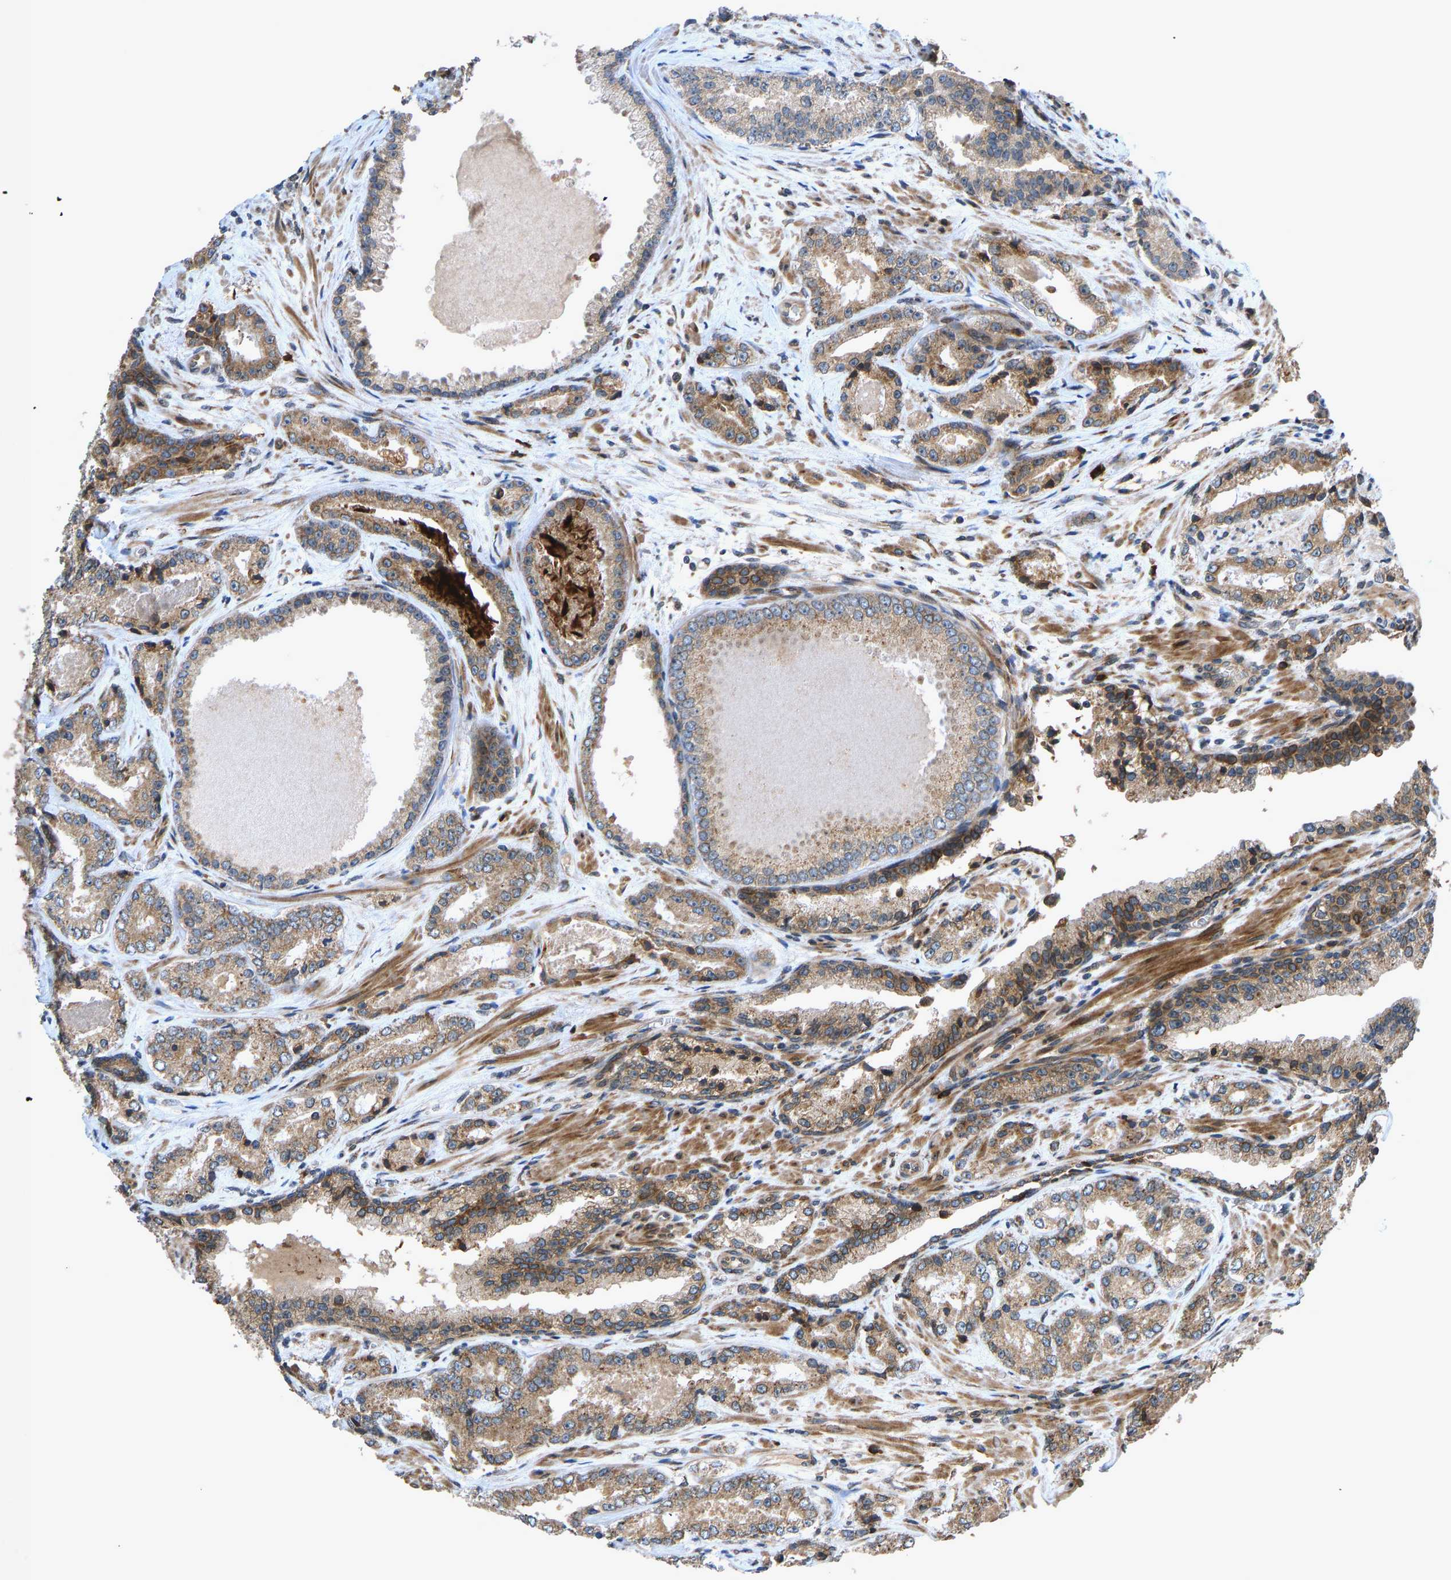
{"staining": {"intensity": "moderate", "quantity": ">75%", "location": "cytoplasmic/membranous"}, "tissue": "prostate cancer", "cell_type": "Tumor cells", "image_type": "cancer", "snomed": [{"axis": "morphology", "description": "Adenocarcinoma, High grade"}, {"axis": "topography", "description": "Prostate"}], "caption": "Moderate cytoplasmic/membranous protein expression is present in about >75% of tumor cells in prostate cancer (high-grade adenocarcinoma). The staining is performed using DAB brown chromogen to label protein expression. The nuclei are counter-stained blue using hematoxylin.", "gene": "RPN2", "patient": {"sex": "male", "age": 71}}